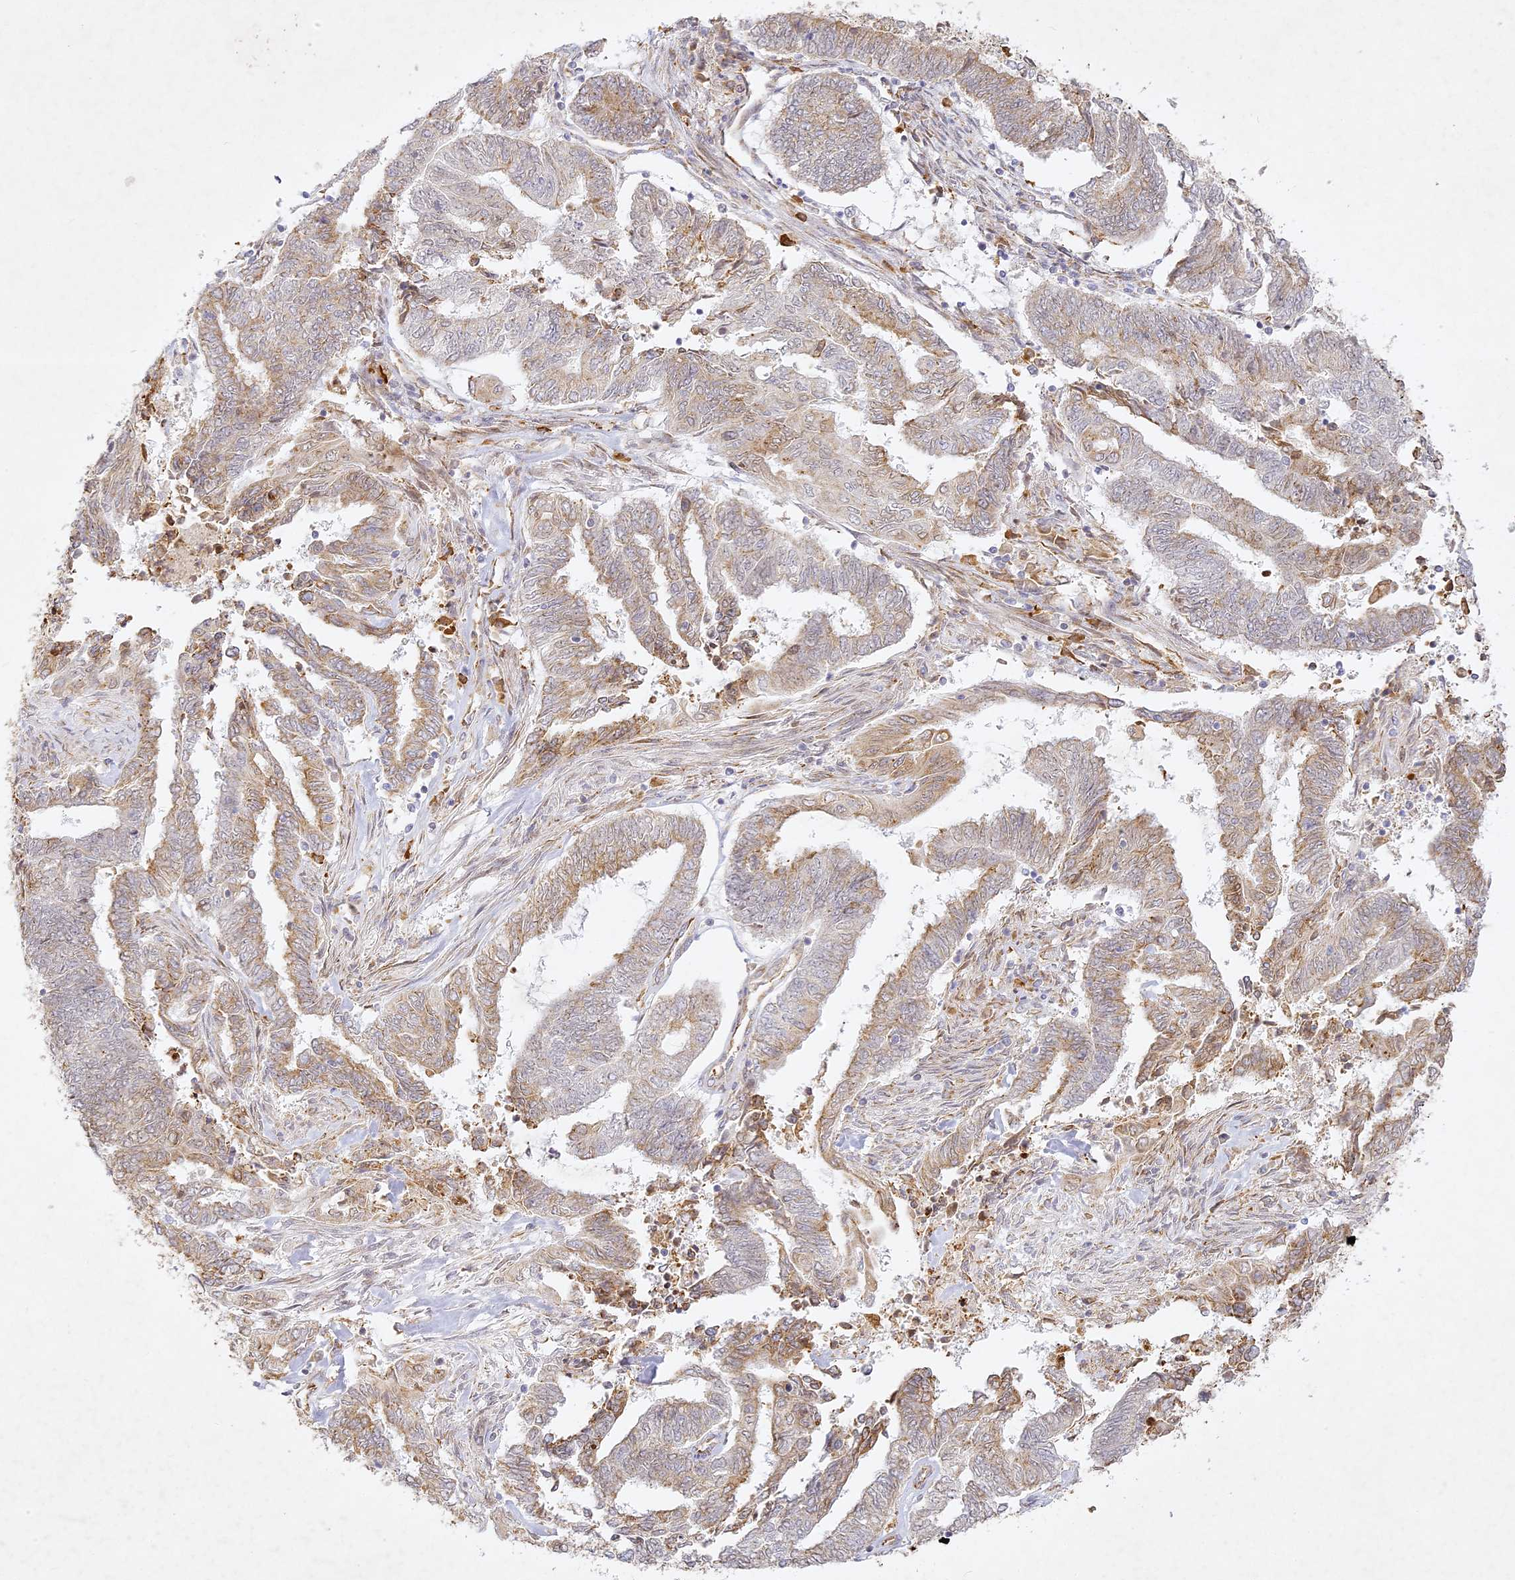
{"staining": {"intensity": "weak", "quantity": "25%-75%", "location": "cytoplasmic/membranous"}, "tissue": "endometrial cancer", "cell_type": "Tumor cells", "image_type": "cancer", "snomed": [{"axis": "morphology", "description": "Adenocarcinoma, NOS"}, {"axis": "topography", "description": "Uterus"}, {"axis": "topography", "description": "Endometrium"}], "caption": "Immunohistochemical staining of human endometrial cancer shows low levels of weak cytoplasmic/membranous protein expression in approximately 25%-75% of tumor cells.", "gene": "SLC30A5", "patient": {"sex": "female", "age": 70}}